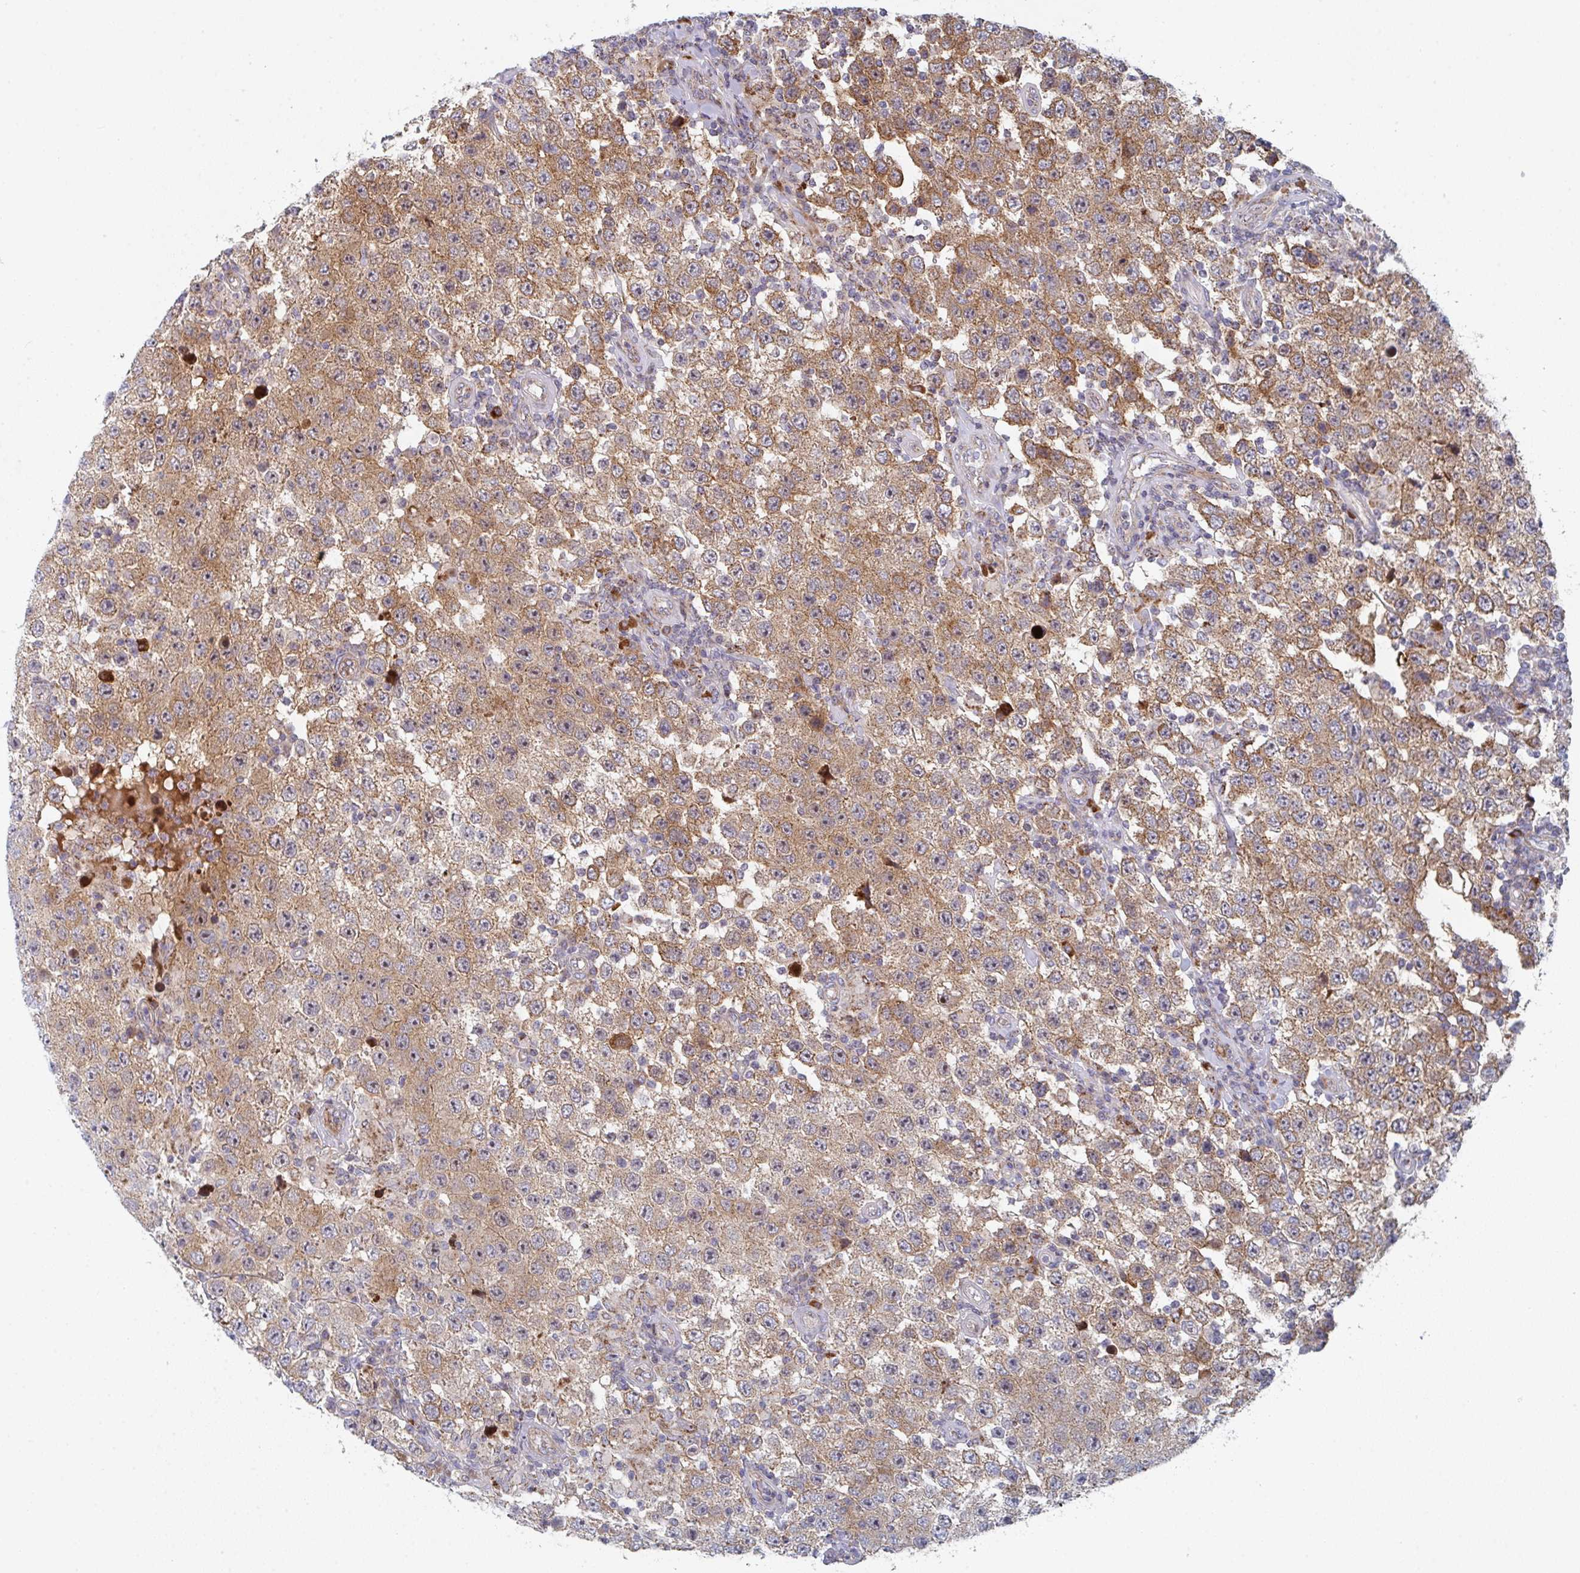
{"staining": {"intensity": "moderate", "quantity": ">75%", "location": "cytoplasmic/membranous"}, "tissue": "testis cancer", "cell_type": "Tumor cells", "image_type": "cancer", "snomed": [{"axis": "morphology", "description": "Normal tissue, NOS"}, {"axis": "morphology", "description": "Urothelial carcinoma, High grade"}, {"axis": "morphology", "description": "Seminoma, NOS"}, {"axis": "morphology", "description": "Carcinoma, Embryonal, NOS"}, {"axis": "topography", "description": "Urinary bladder"}, {"axis": "topography", "description": "Testis"}], "caption": "Immunohistochemistry (IHC) histopathology image of neoplastic tissue: testis embryonal carcinoma stained using immunohistochemistry (IHC) displays medium levels of moderate protein expression localized specifically in the cytoplasmic/membranous of tumor cells, appearing as a cytoplasmic/membranous brown color.", "gene": "ZNF644", "patient": {"sex": "male", "age": 41}}